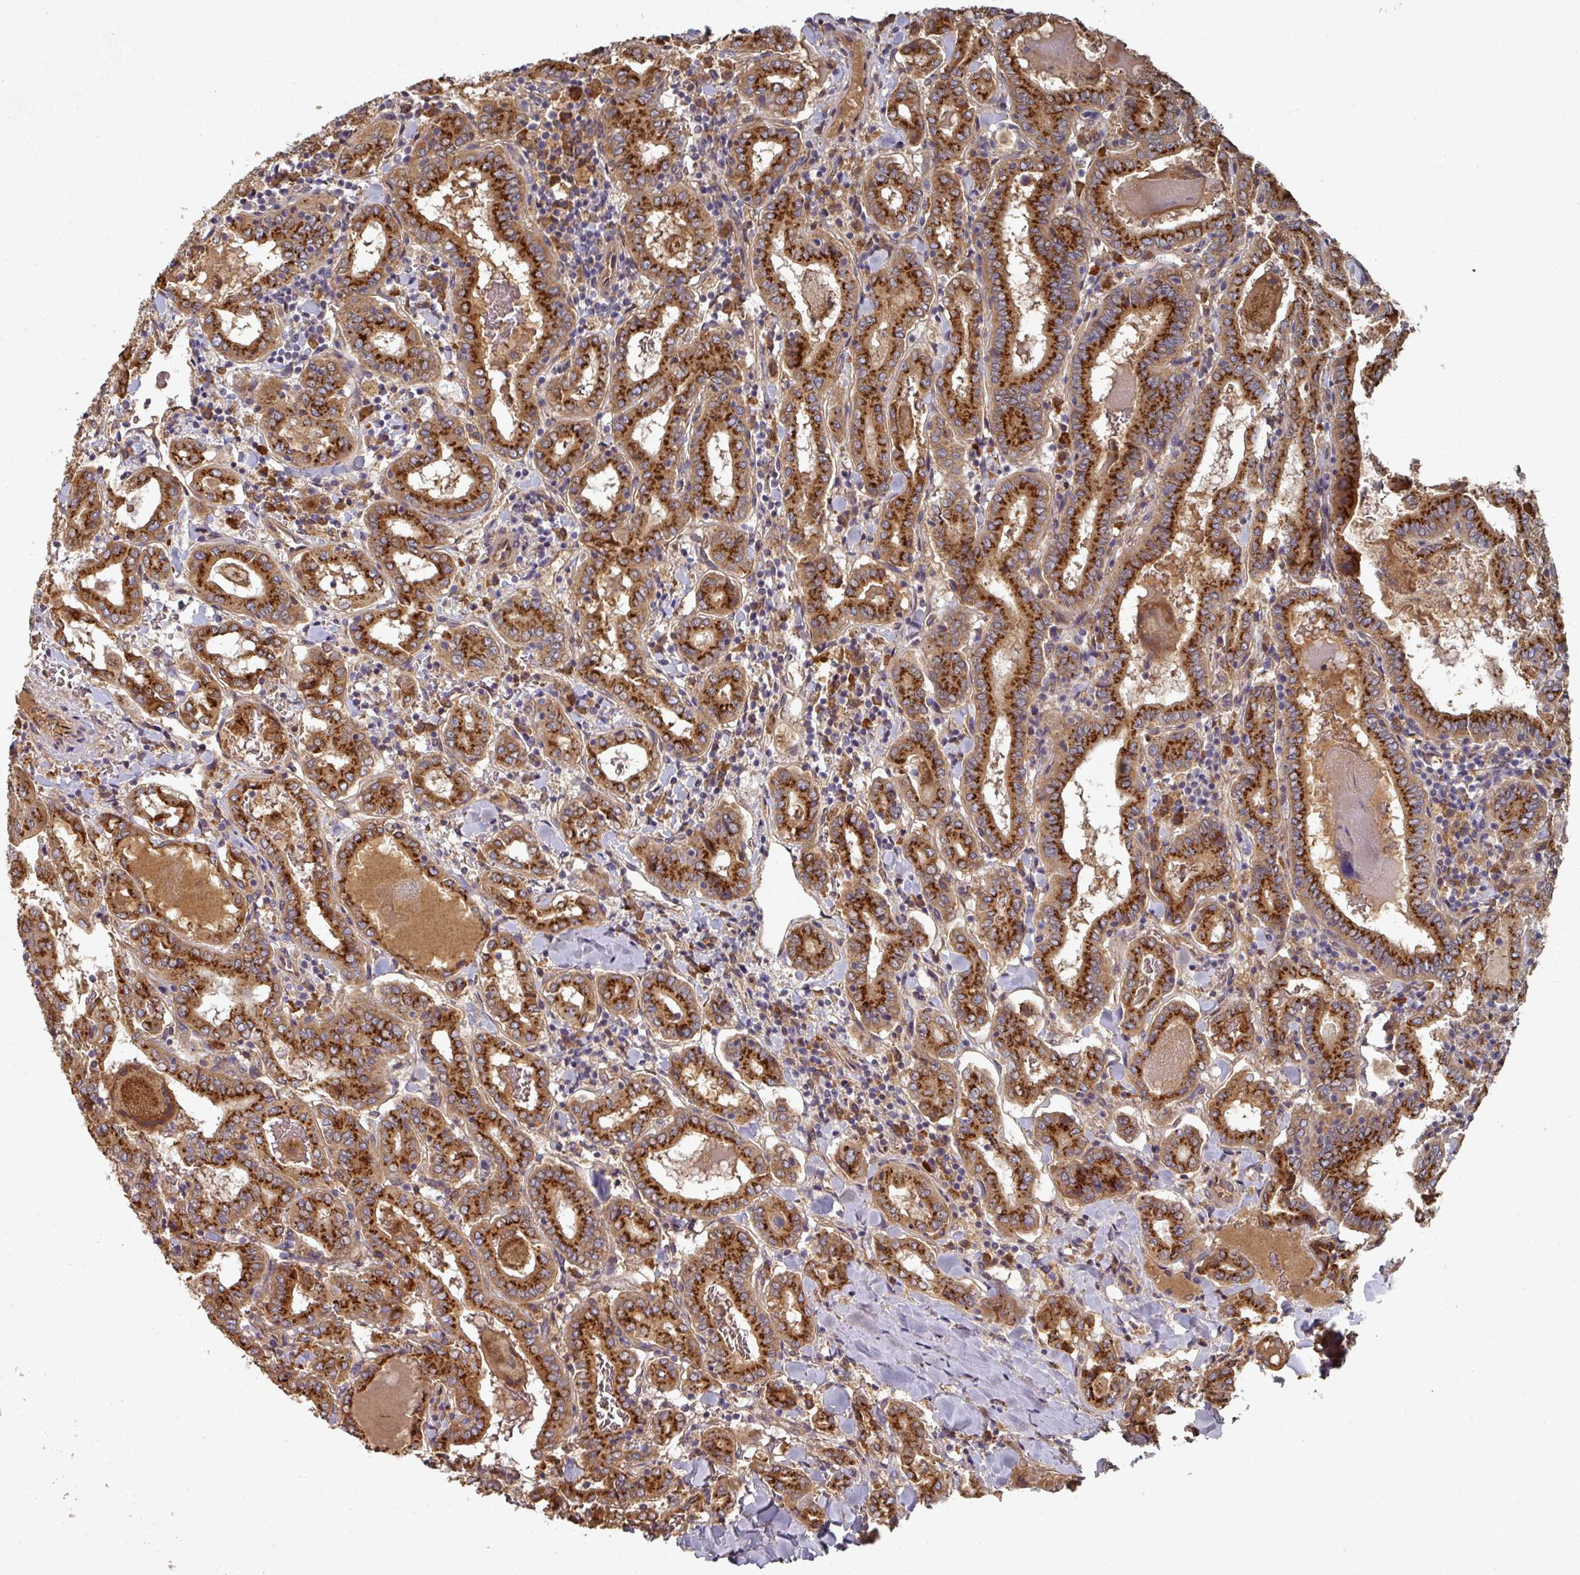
{"staining": {"intensity": "strong", "quantity": ">75%", "location": "cytoplasmic/membranous"}, "tissue": "thyroid cancer", "cell_type": "Tumor cells", "image_type": "cancer", "snomed": [{"axis": "morphology", "description": "Papillary adenocarcinoma, NOS"}, {"axis": "topography", "description": "Thyroid gland"}], "caption": "Tumor cells demonstrate high levels of strong cytoplasmic/membranous positivity in approximately >75% of cells in papillary adenocarcinoma (thyroid).", "gene": "EDEM2", "patient": {"sex": "female", "age": 72}}